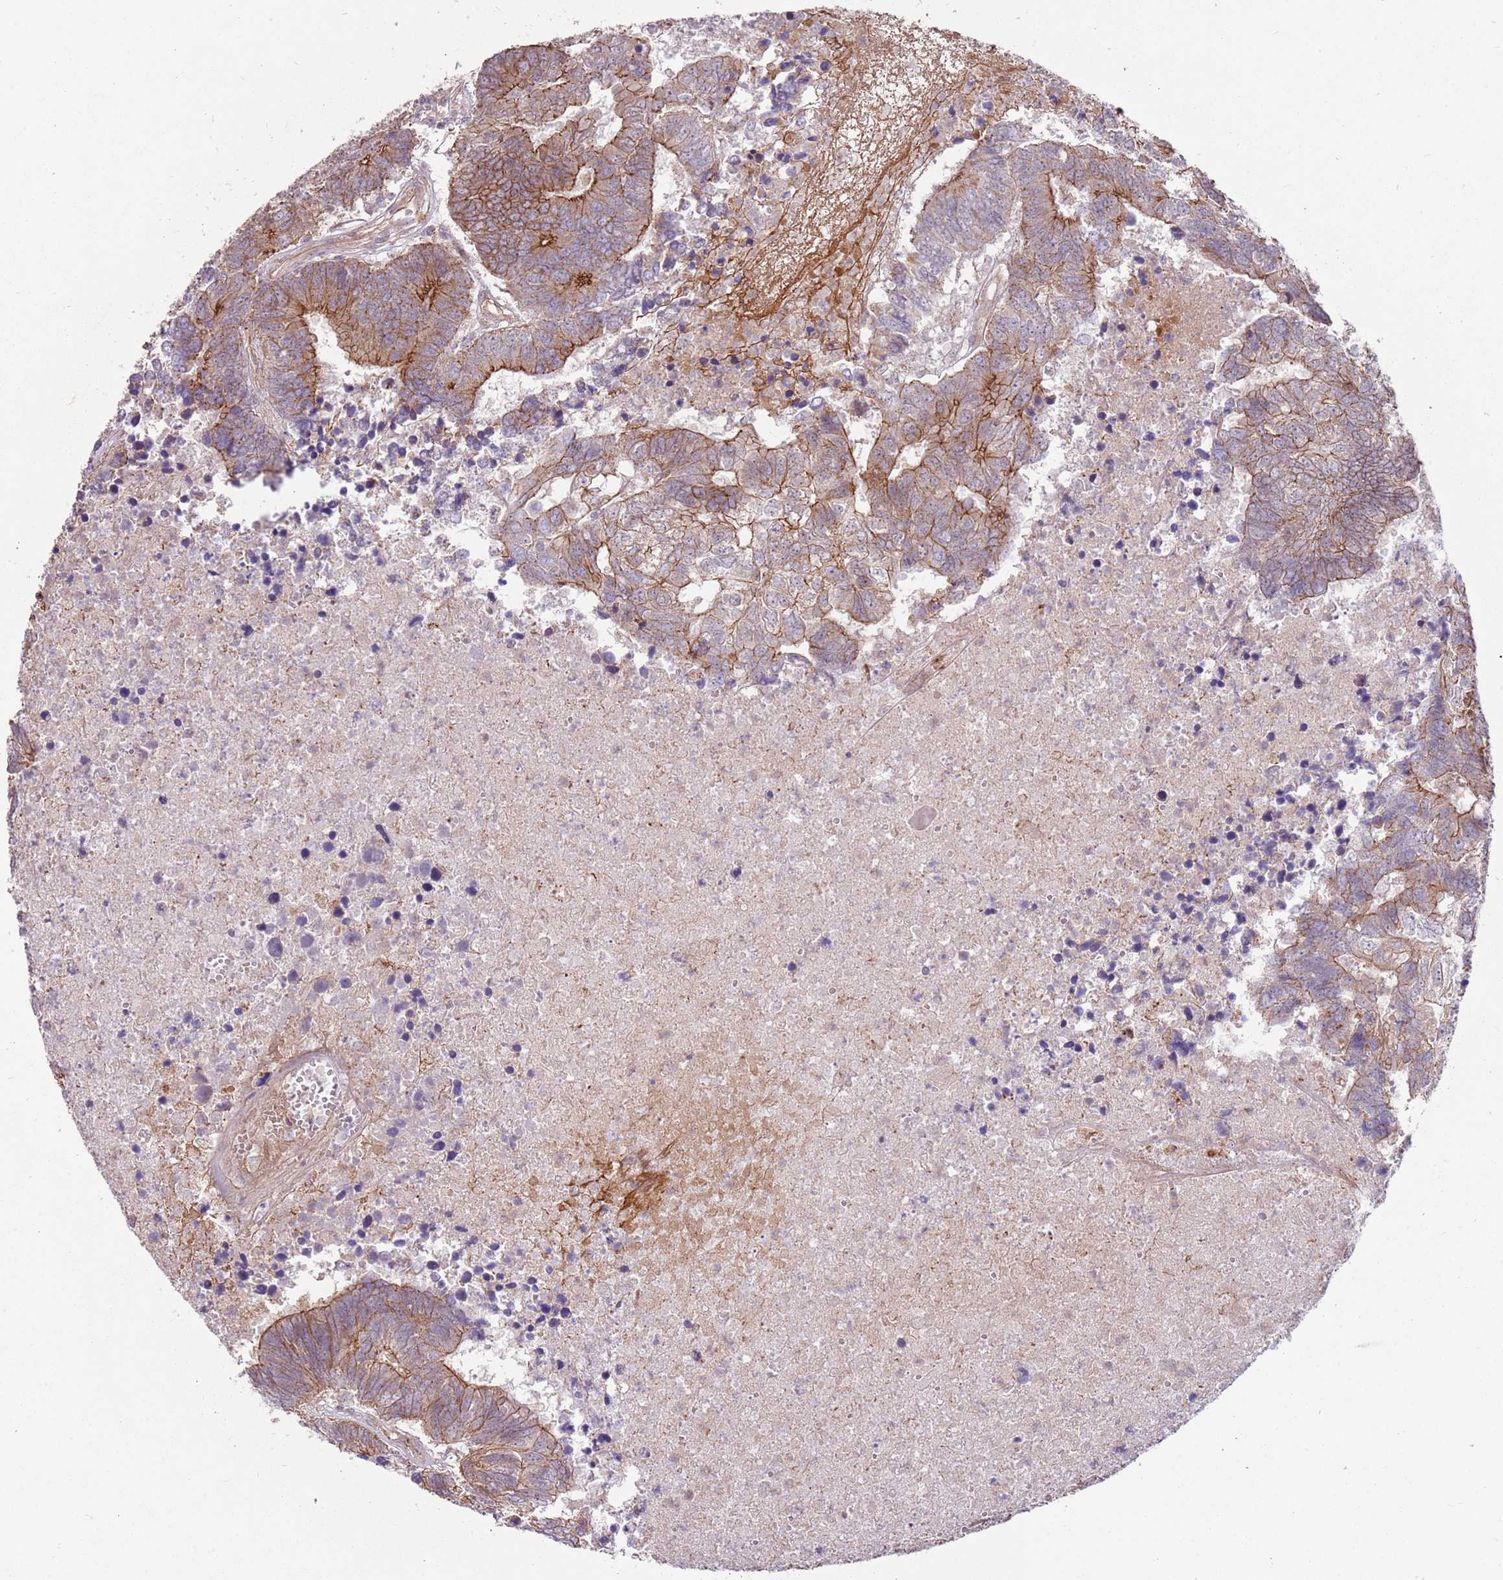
{"staining": {"intensity": "moderate", "quantity": ">75%", "location": "cytoplasmic/membranous"}, "tissue": "colorectal cancer", "cell_type": "Tumor cells", "image_type": "cancer", "snomed": [{"axis": "morphology", "description": "Adenocarcinoma, NOS"}, {"axis": "topography", "description": "Colon"}], "caption": "Immunohistochemistry image of neoplastic tissue: human colorectal cancer stained using immunohistochemistry demonstrates medium levels of moderate protein expression localized specifically in the cytoplasmic/membranous of tumor cells, appearing as a cytoplasmic/membranous brown color.", "gene": "SPATA31D1", "patient": {"sex": "female", "age": 48}}